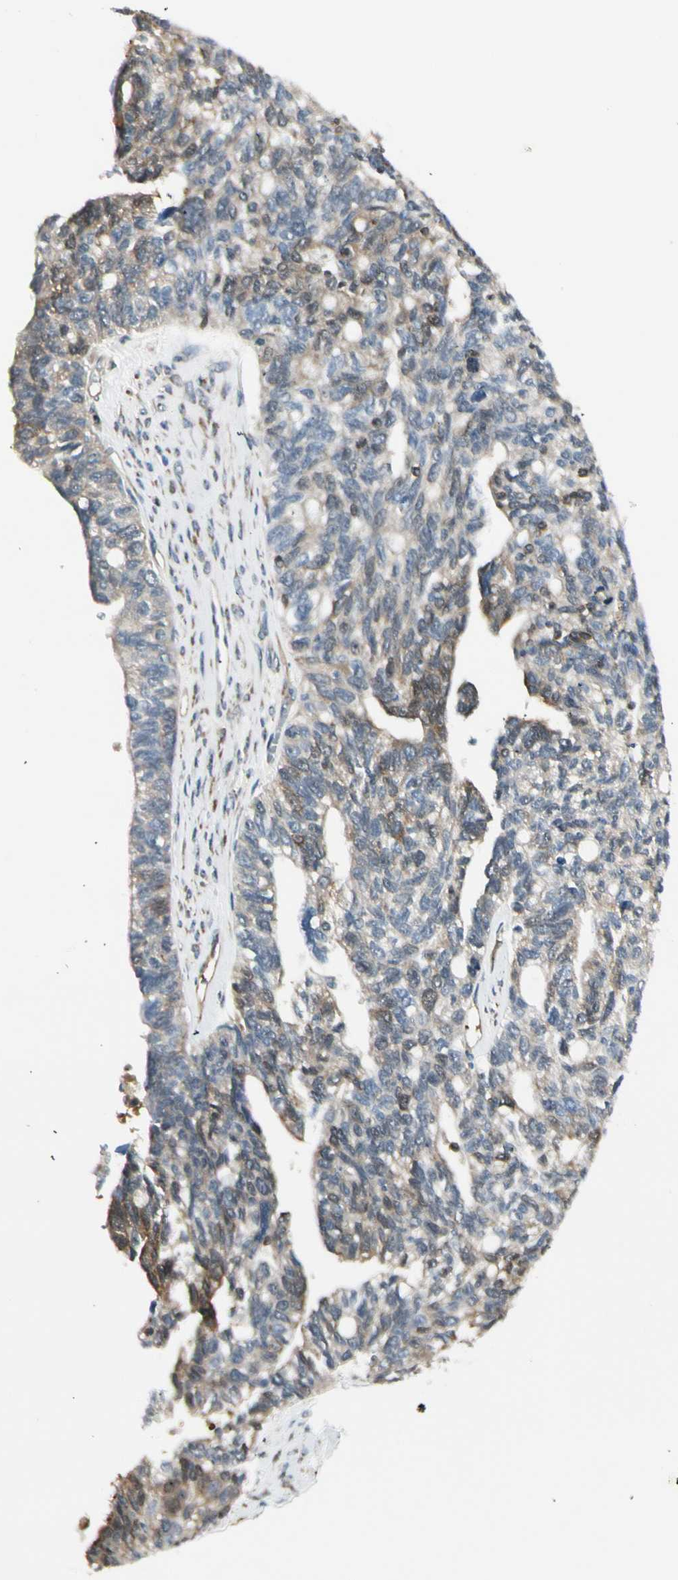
{"staining": {"intensity": "strong", "quantity": "<25%", "location": "cytoplasmic/membranous"}, "tissue": "ovarian cancer", "cell_type": "Tumor cells", "image_type": "cancer", "snomed": [{"axis": "morphology", "description": "Cystadenocarcinoma, serous, NOS"}, {"axis": "topography", "description": "Ovary"}], "caption": "About <25% of tumor cells in human serous cystadenocarcinoma (ovarian) reveal strong cytoplasmic/membranous protein expression as visualized by brown immunohistochemical staining.", "gene": "OXSR1", "patient": {"sex": "female", "age": 79}}